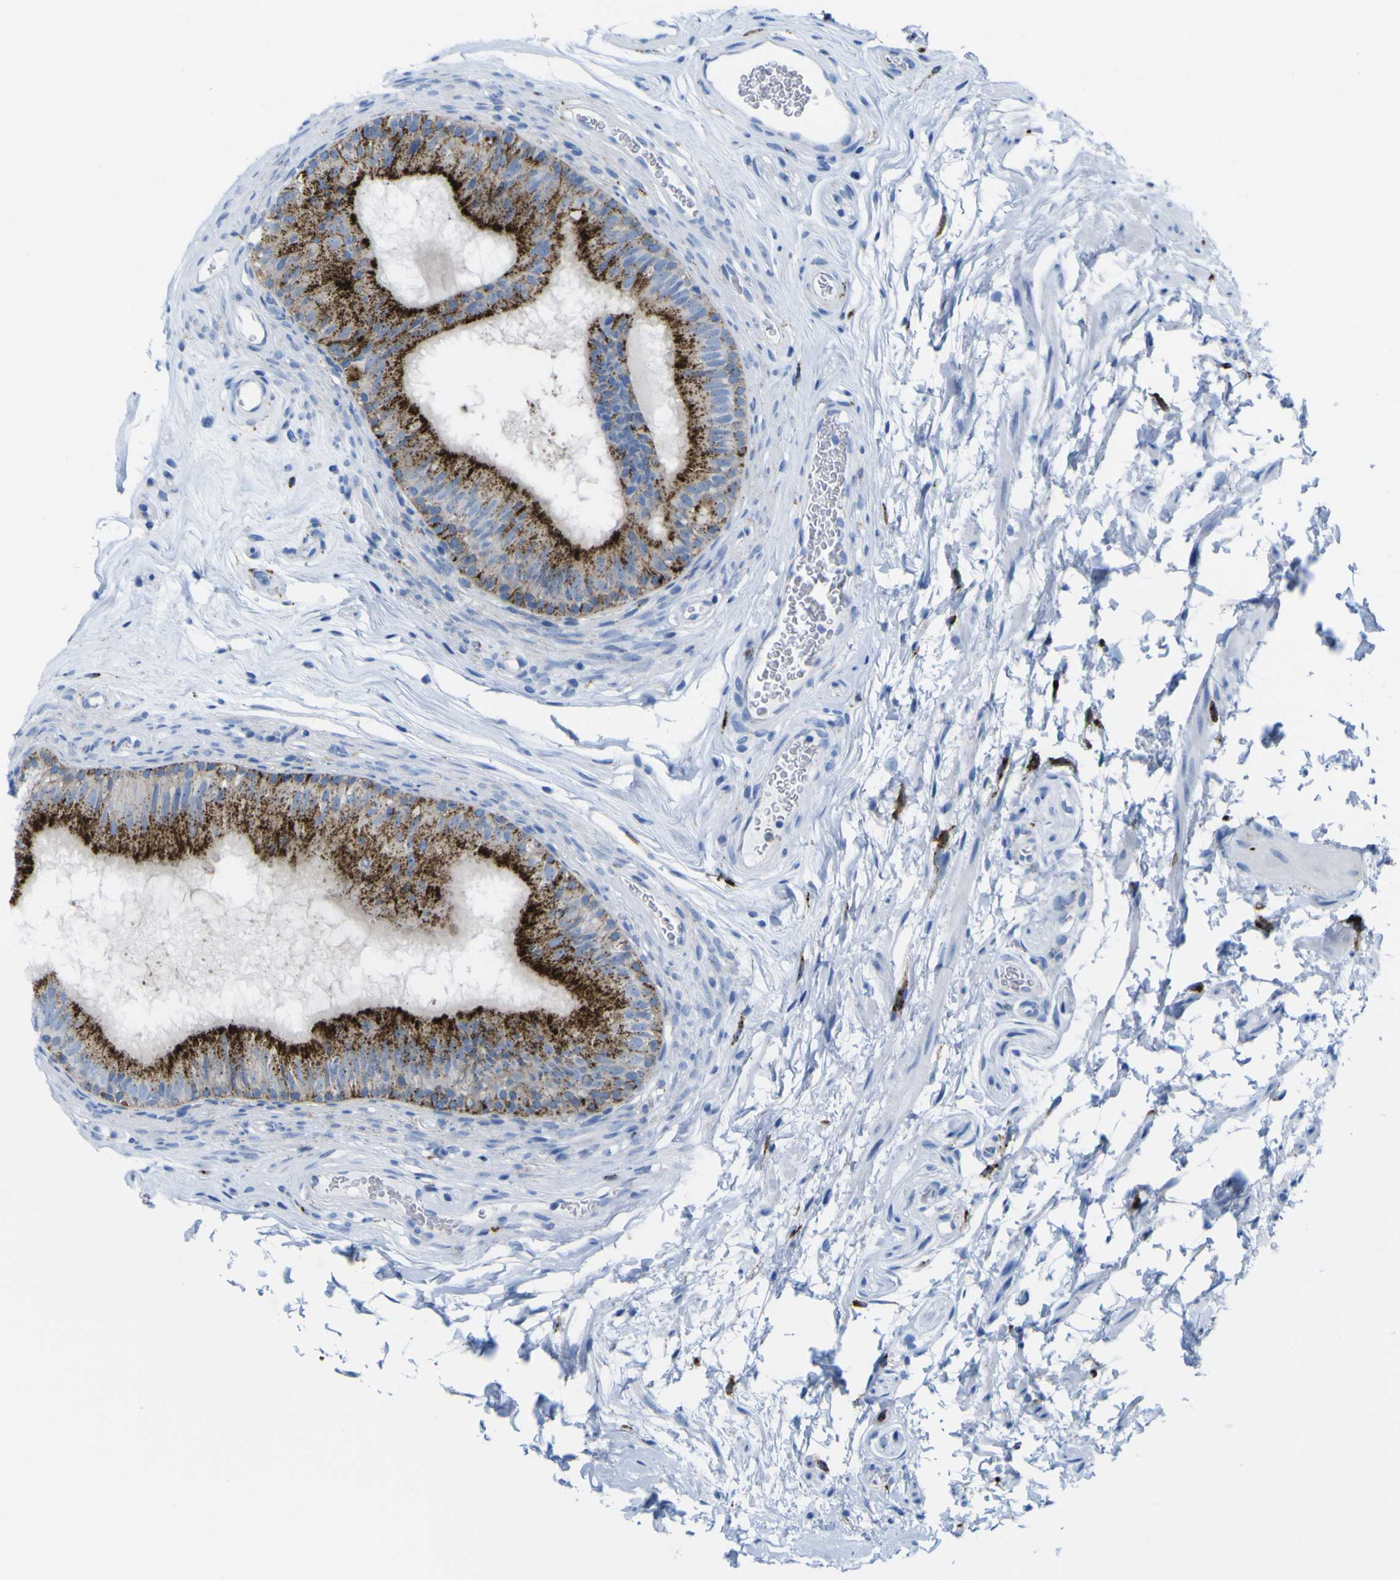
{"staining": {"intensity": "strong", "quantity": "25%-75%", "location": "cytoplasmic/membranous"}, "tissue": "epididymis", "cell_type": "Glandular cells", "image_type": "normal", "snomed": [{"axis": "morphology", "description": "Normal tissue, NOS"}, {"axis": "topography", "description": "Epididymis"}], "caption": "Immunohistochemistry of unremarkable human epididymis demonstrates high levels of strong cytoplasmic/membranous positivity in approximately 25%-75% of glandular cells.", "gene": "PLD3", "patient": {"sex": "male", "age": 36}}